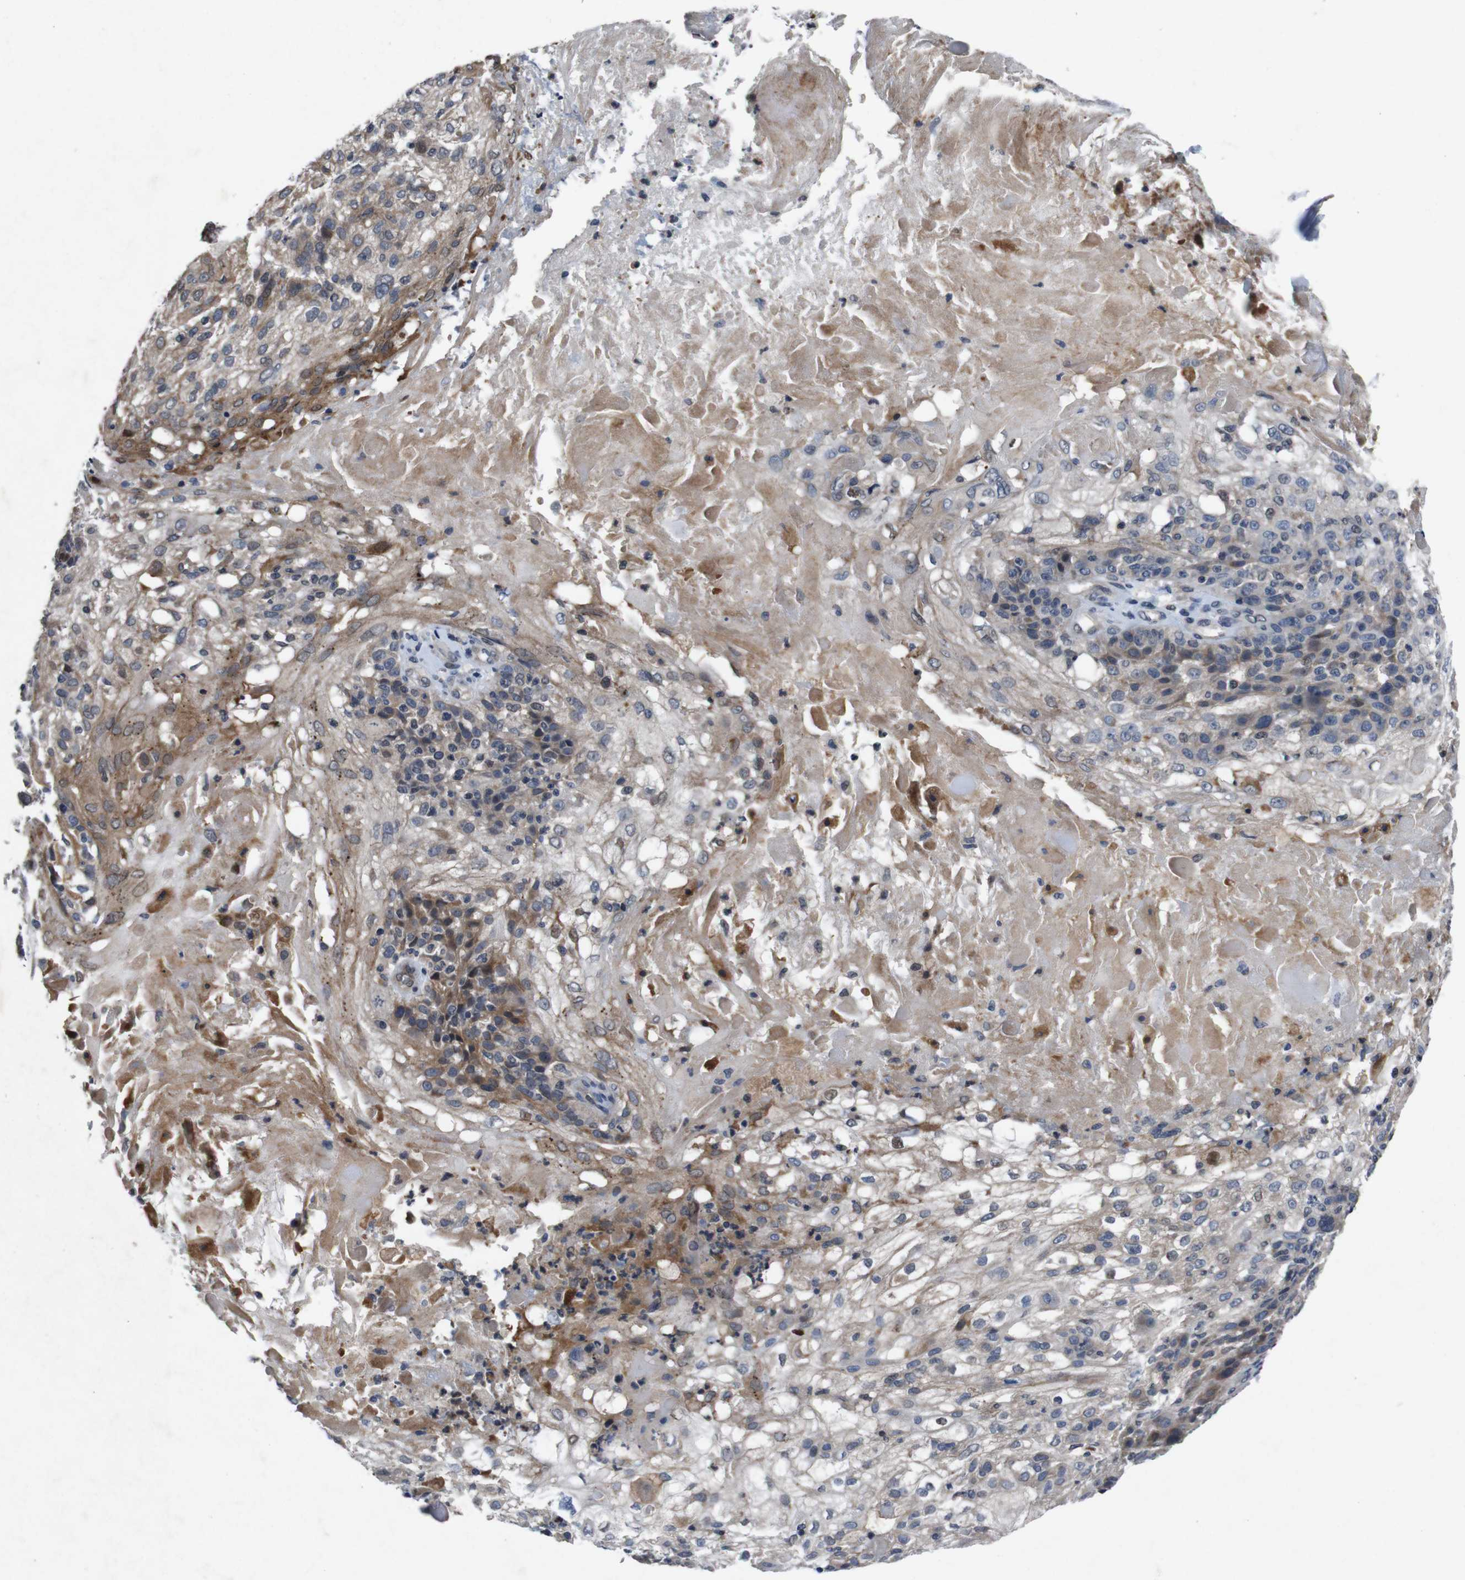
{"staining": {"intensity": "moderate", "quantity": "<25%", "location": "cytoplasmic/membranous"}, "tissue": "skin cancer", "cell_type": "Tumor cells", "image_type": "cancer", "snomed": [{"axis": "morphology", "description": "Normal tissue, NOS"}, {"axis": "morphology", "description": "Squamous cell carcinoma, NOS"}, {"axis": "topography", "description": "Skin"}], "caption": "The immunohistochemical stain shows moderate cytoplasmic/membranous staining in tumor cells of squamous cell carcinoma (skin) tissue. Immunohistochemistry (ihc) stains the protein of interest in brown and the nuclei are stained blue.", "gene": "AKT3", "patient": {"sex": "female", "age": 83}}